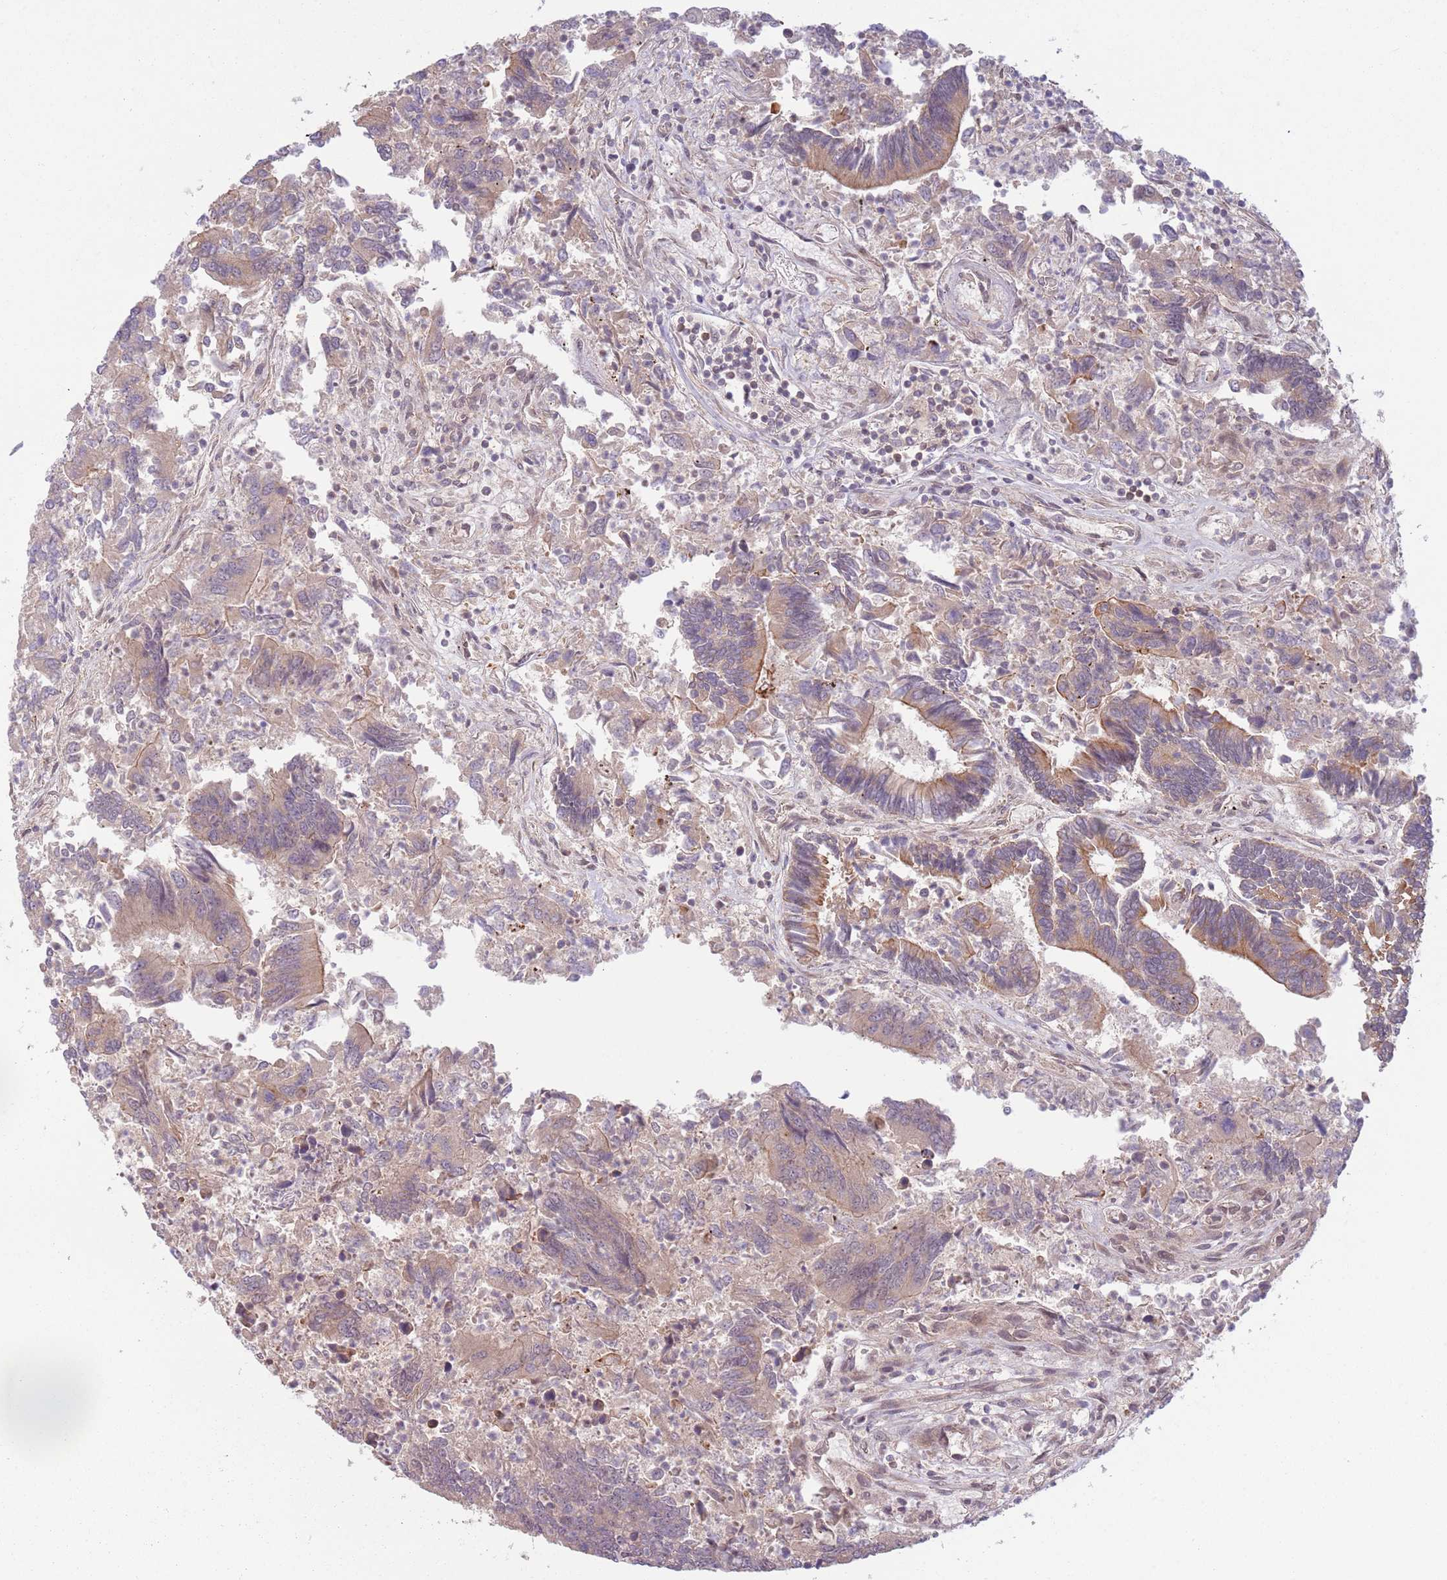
{"staining": {"intensity": "moderate", "quantity": "<25%", "location": "cytoplasmic/membranous"}, "tissue": "colorectal cancer", "cell_type": "Tumor cells", "image_type": "cancer", "snomed": [{"axis": "morphology", "description": "Adenocarcinoma, NOS"}, {"axis": "topography", "description": "Colon"}], "caption": "Immunohistochemistry staining of colorectal adenocarcinoma, which demonstrates low levels of moderate cytoplasmic/membranous positivity in approximately <25% of tumor cells indicating moderate cytoplasmic/membranous protein staining. The staining was performed using DAB (3,3'-diaminobenzidine) (brown) for protein detection and nuclei were counterstained in hematoxylin (blue).", "gene": "CCDC154", "patient": {"sex": "female", "age": 67}}